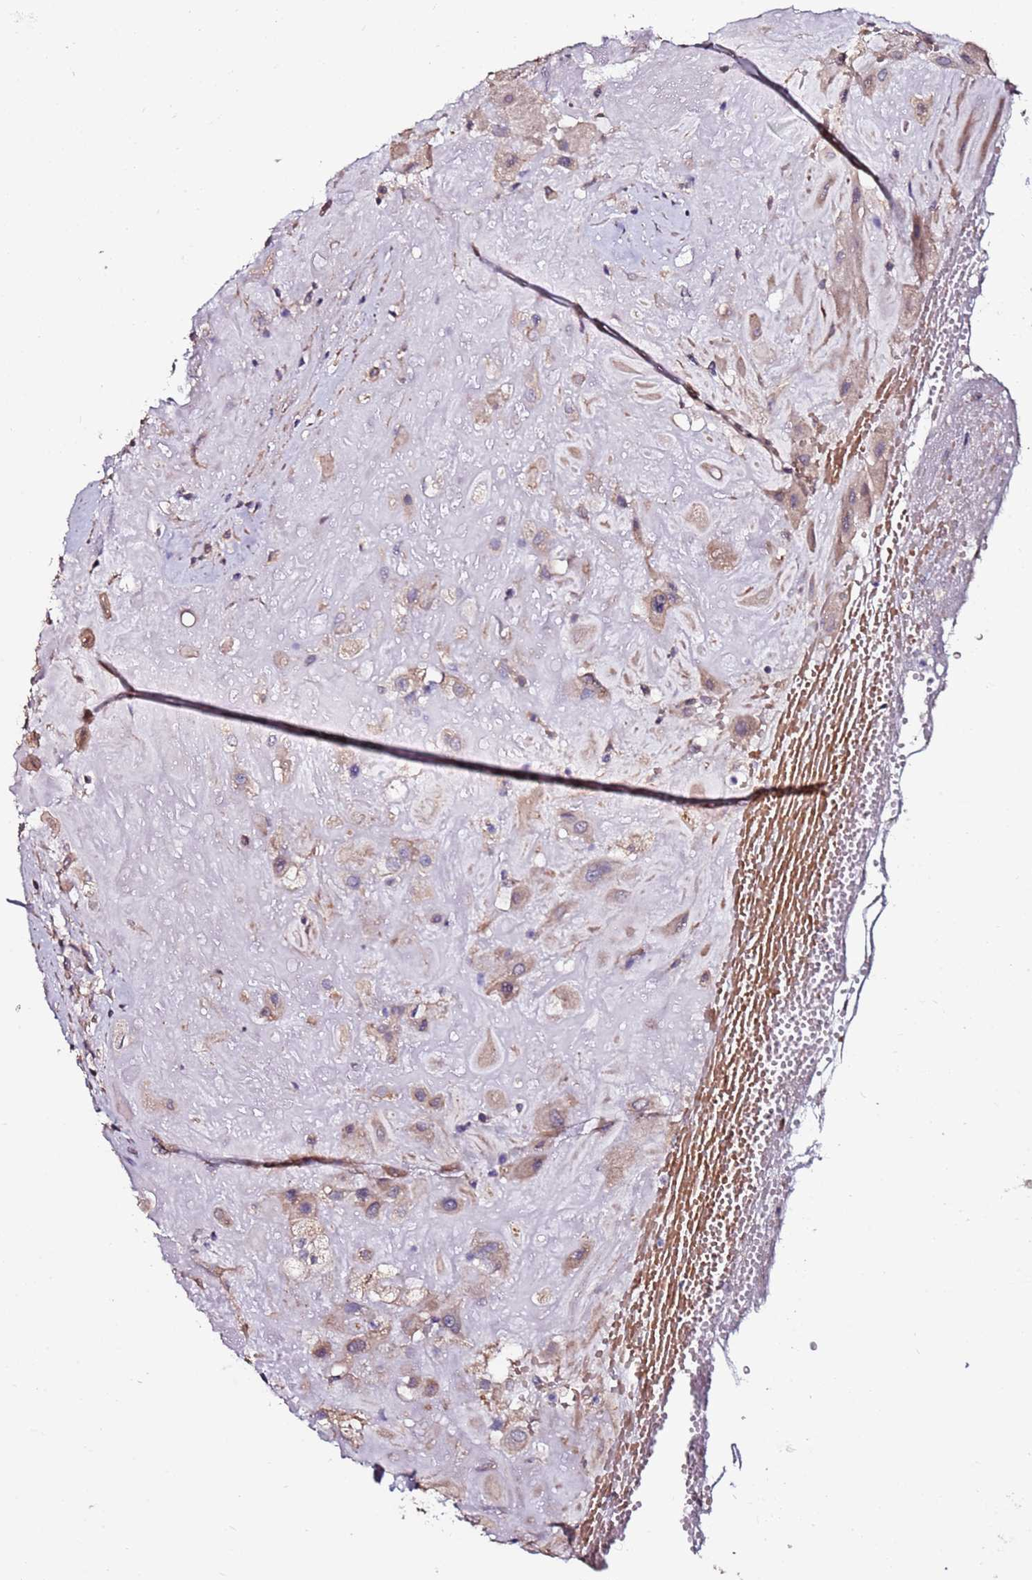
{"staining": {"intensity": "weak", "quantity": "25%-75%", "location": "cytoplasmic/membranous"}, "tissue": "placenta", "cell_type": "Decidual cells", "image_type": "normal", "snomed": [{"axis": "morphology", "description": "Normal tissue, NOS"}, {"axis": "topography", "description": "Placenta"}], "caption": "Immunohistochemical staining of benign human placenta displays weak cytoplasmic/membranous protein positivity in about 25%-75% of decidual cells. The staining is performed using DAB (3,3'-diaminobenzidine) brown chromogen to label protein expression. The nuclei are counter-stained blue using hematoxylin.", "gene": "C3orf80", "patient": {"sex": "female", "age": 32}}